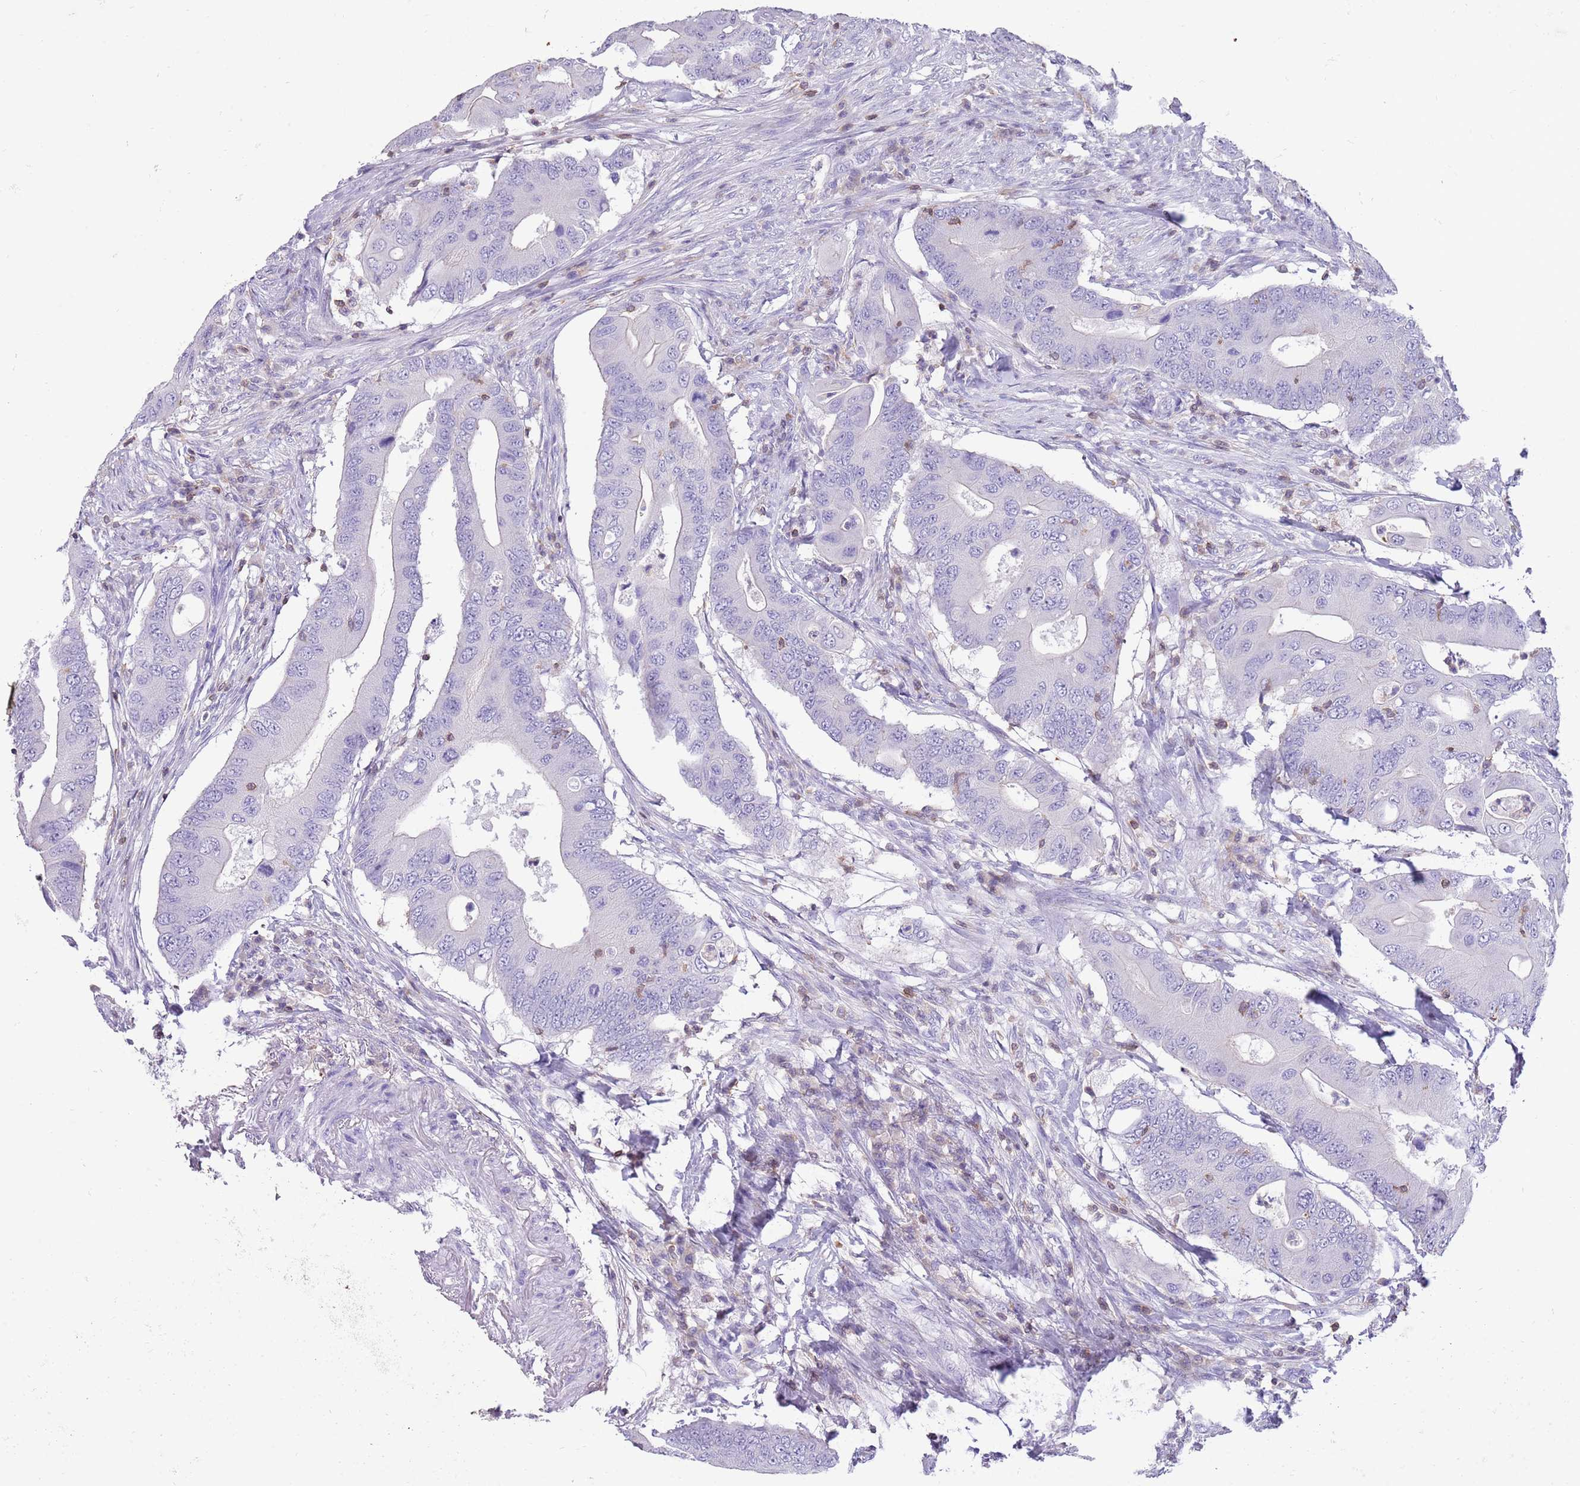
{"staining": {"intensity": "negative", "quantity": "none", "location": "none"}, "tissue": "colorectal cancer", "cell_type": "Tumor cells", "image_type": "cancer", "snomed": [{"axis": "morphology", "description": "Adenocarcinoma, NOS"}, {"axis": "topography", "description": "Colon"}], "caption": "Tumor cells show no significant staining in adenocarcinoma (colorectal).", "gene": "OR4Q3", "patient": {"sex": "male", "age": 71}}